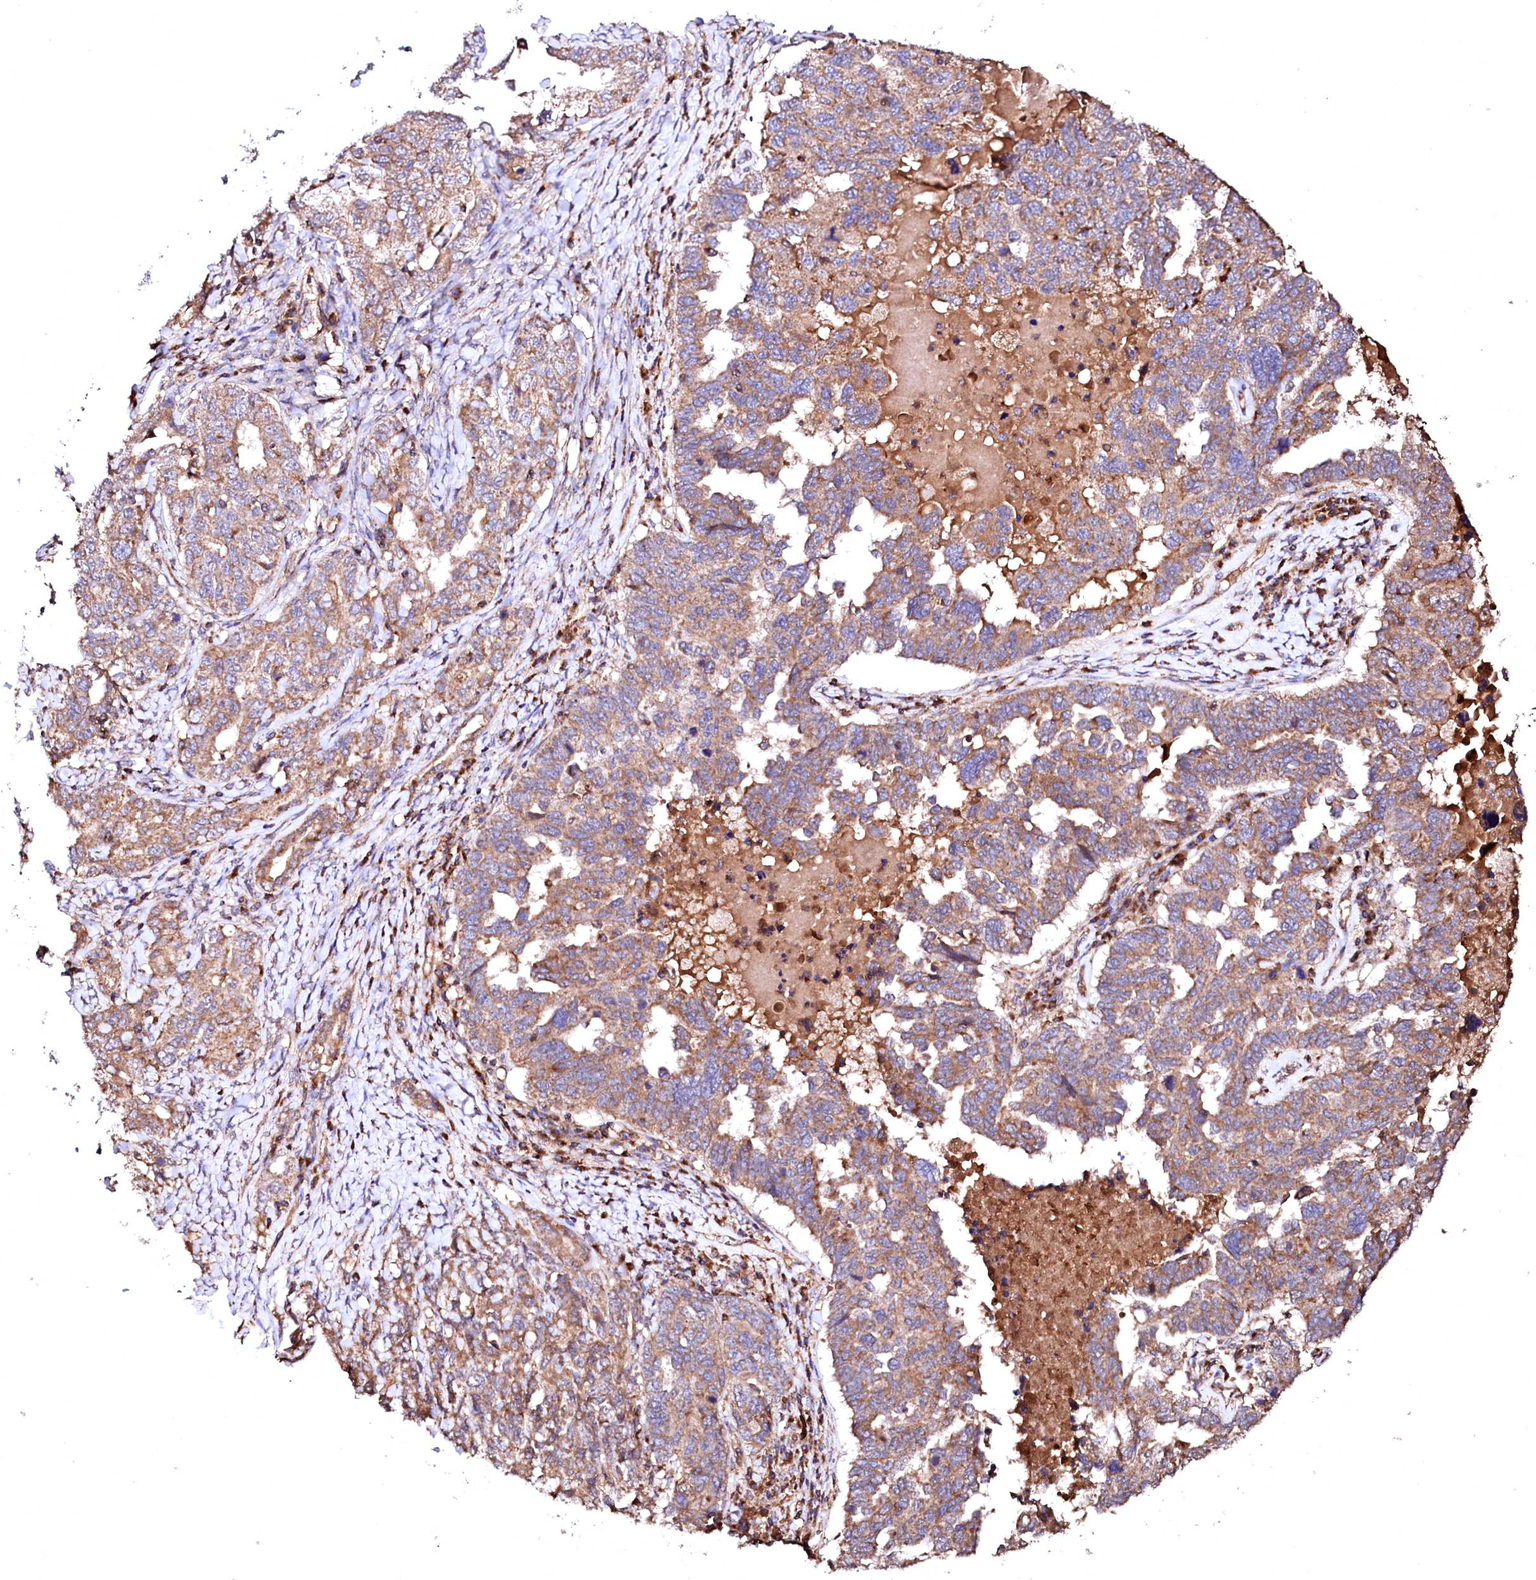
{"staining": {"intensity": "moderate", "quantity": ">75%", "location": "cytoplasmic/membranous"}, "tissue": "ovarian cancer", "cell_type": "Tumor cells", "image_type": "cancer", "snomed": [{"axis": "morphology", "description": "Carcinoma, endometroid"}, {"axis": "topography", "description": "Ovary"}], "caption": "Immunohistochemistry (IHC) photomicrograph of ovarian endometroid carcinoma stained for a protein (brown), which displays medium levels of moderate cytoplasmic/membranous expression in about >75% of tumor cells.", "gene": "ST3GAL1", "patient": {"sex": "female", "age": 62}}